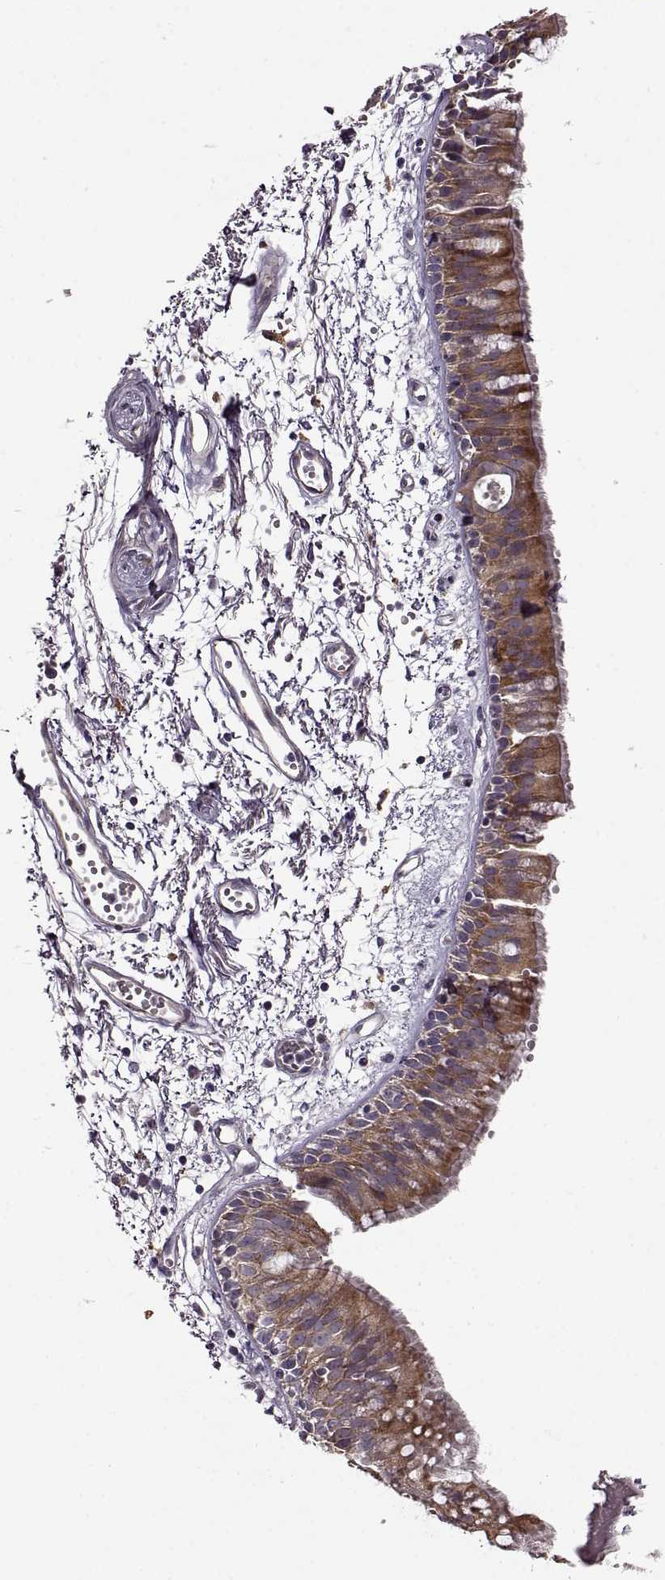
{"staining": {"intensity": "moderate", "quantity": ">75%", "location": "cytoplasmic/membranous"}, "tissue": "bronchus", "cell_type": "Respiratory epithelial cells", "image_type": "normal", "snomed": [{"axis": "morphology", "description": "Normal tissue, NOS"}, {"axis": "morphology", "description": "Squamous cell carcinoma, NOS"}, {"axis": "topography", "description": "Cartilage tissue"}, {"axis": "topography", "description": "Bronchus"}, {"axis": "topography", "description": "Lung"}], "caption": "This image reveals immunohistochemistry (IHC) staining of unremarkable human bronchus, with medium moderate cytoplasmic/membranous expression in about >75% of respiratory epithelial cells.", "gene": "MTSS1", "patient": {"sex": "male", "age": 66}}